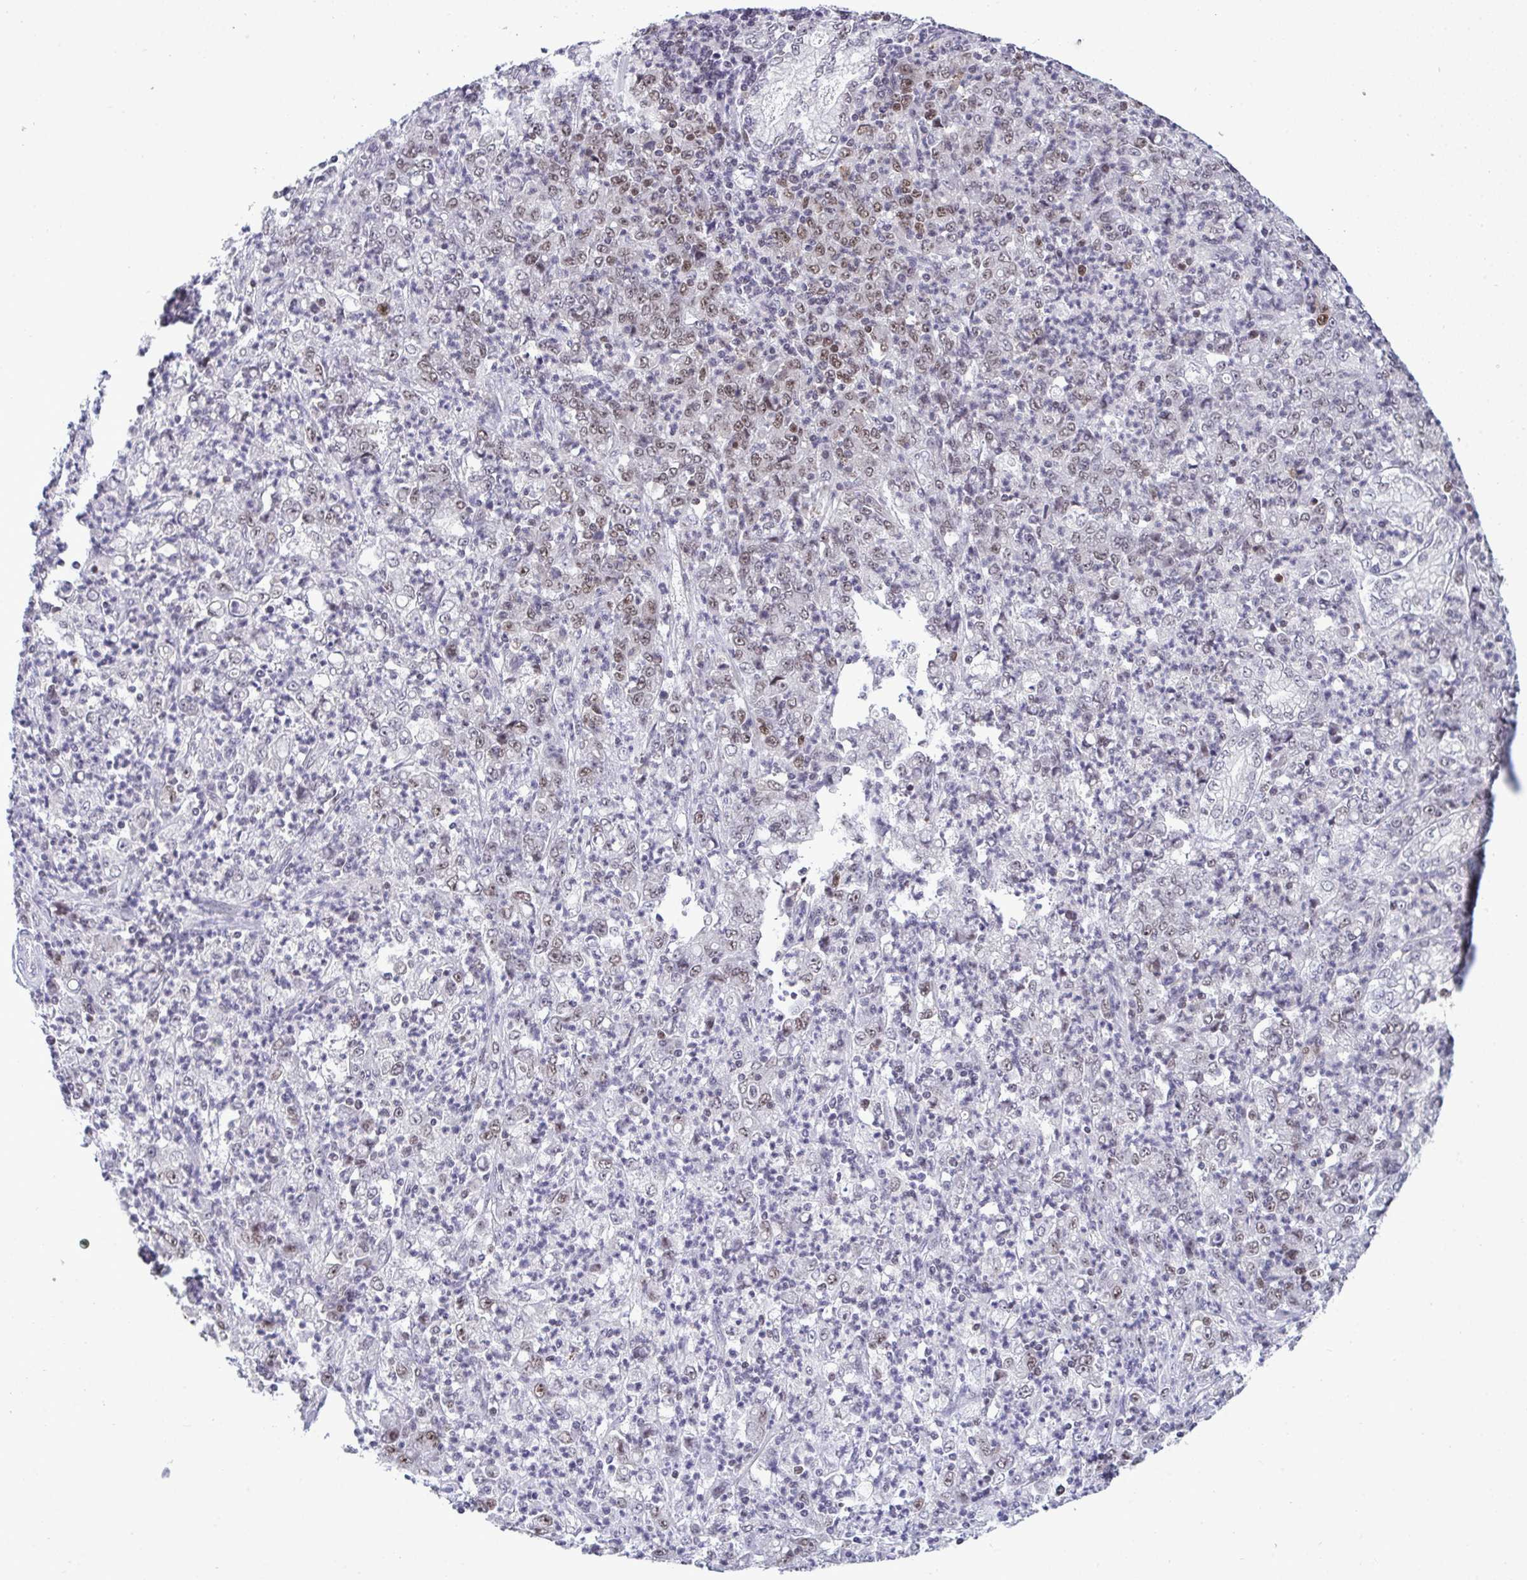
{"staining": {"intensity": "weak", "quantity": "25%-75%", "location": "nuclear"}, "tissue": "stomach cancer", "cell_type": "Tumor cells", "image_type": "cancer", "snomed": [{"axis": "morphology", "description": "Adenocarcinoma, NOS"}, {"axis": "topography", "description": "Stomach, lower"}], "caption": "Protein expression analysis of human stomach adenocarcinoma reveals weak nuclear expression in approximately 25%-75% of tumor cells.", "gene": "RFC4", "patient": {"sex": "female", "age": 71}}